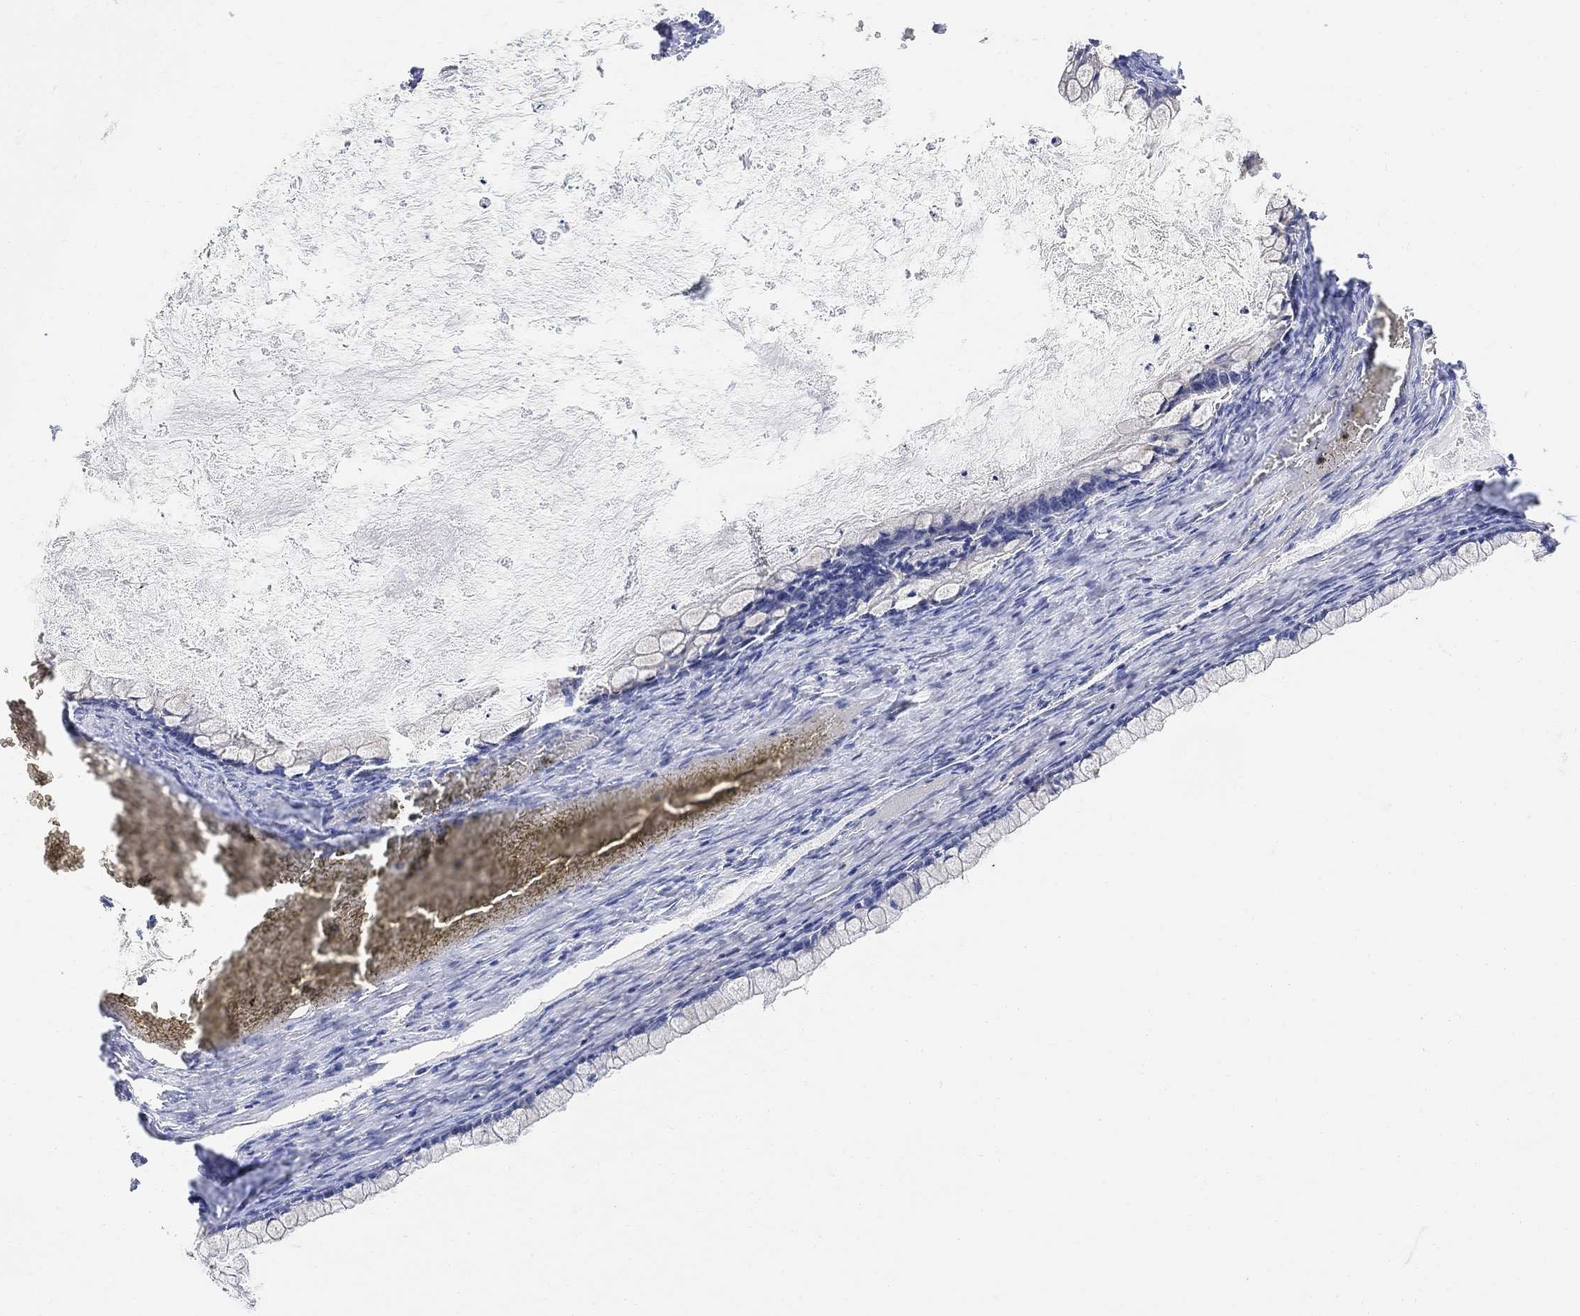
{"staining": {"intensity": "weak", "quantity": "<25%", "location": "cytoplasmic/membranous"}, "tissue": "ovarian cancer", "cell_type": "Tumor cells", "image_type": "cancer", "snomed": [{"axis": "morphology", "description": "Cystadenocarcinoma, mucinous, NOS"}, {"axis": "topography", "description": "Ovary"}], "caption": "The image shows no staining of tumor cells in ovarian cancer. Nuclei are stained in blue.", "gene": "RETNLB", "patient": {"sex": "female", "age": 67}}